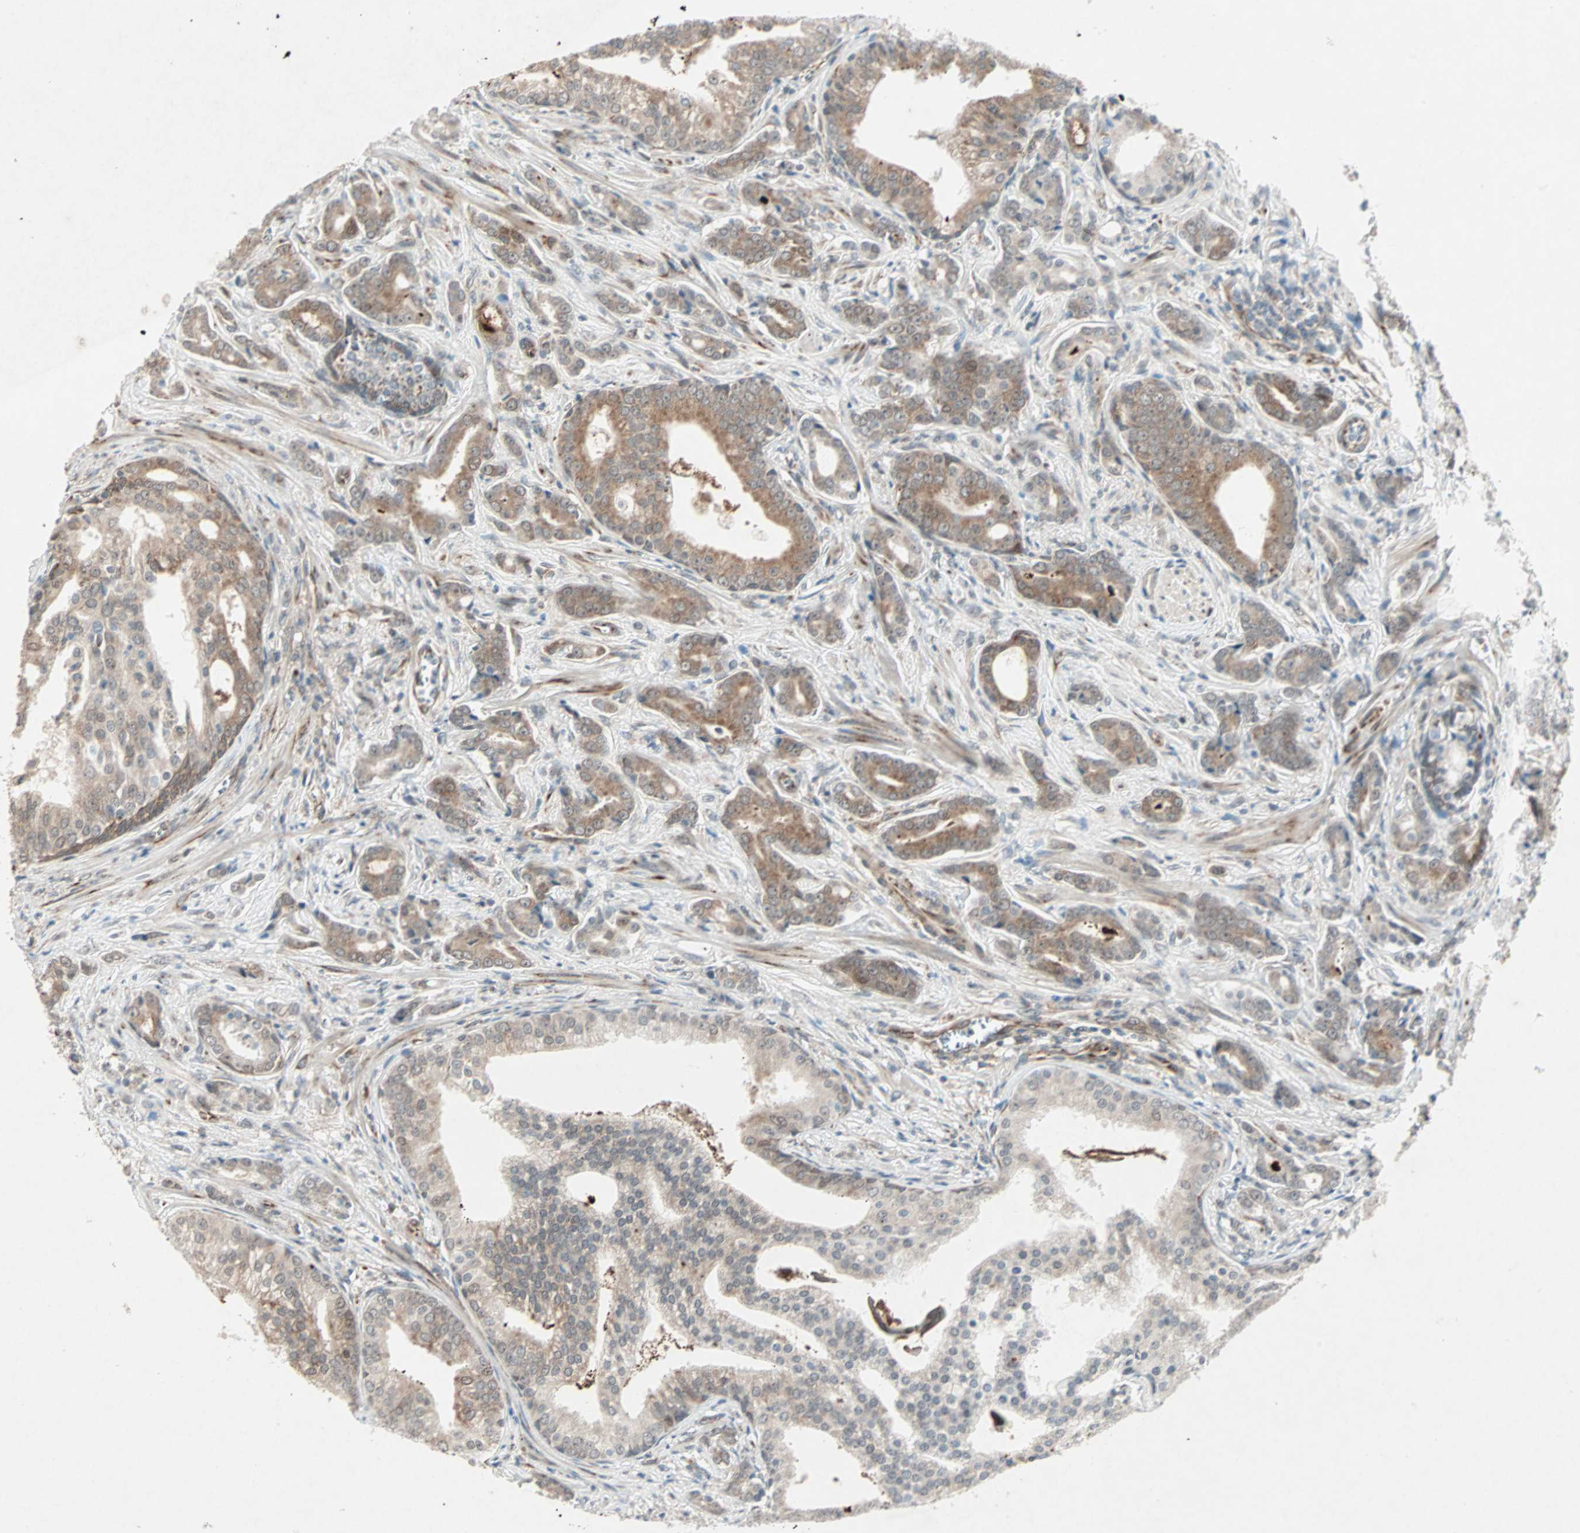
{"staining": {"intensity": "moderate", "quantity": ">75%", "location": "cytoplasmic/membranous"}, "tissue": "prostate cancer", "cell_type": "Tumor cells", "image_type": "cancer", "snomed": [{"axis": "morphology", "description": "Adenocarcinoma, Low grade"}, {"axis": "topography", "description": "Prostate"}], "caption": "Tumor cells reveal medium levels of moderate cytoplasmic/membranous positivity in about >75% of cells in prostate cancer (low-grade adenocarcinoma).", "gene": "ZNF37A", "patient": {"sex": "male", "age": 58}}